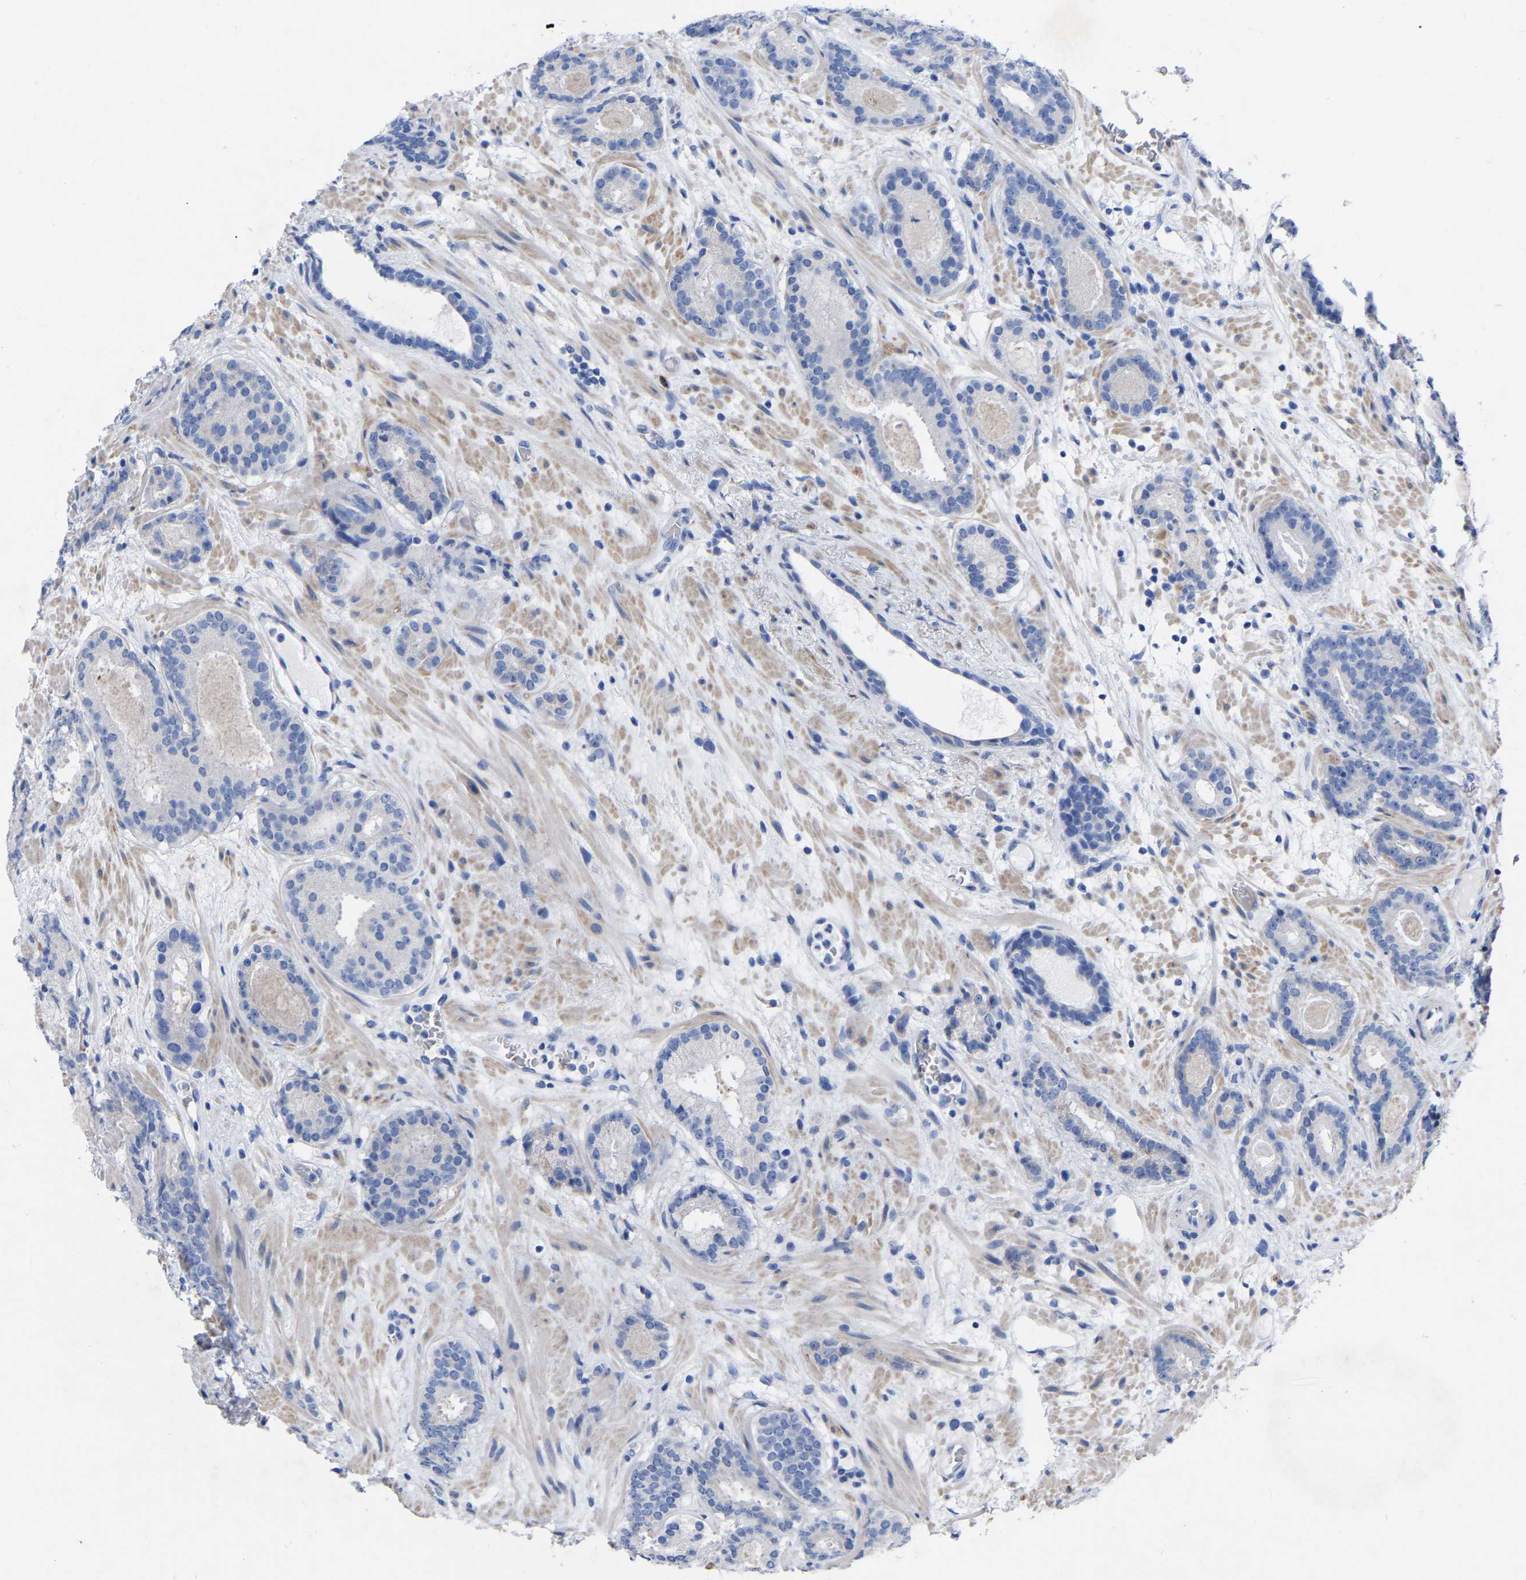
{"staining": {"intensity": "negative", "quantity": "none", "location": "none"}, "tissue": "prostate cancer", "cell_type": "Tumor cells", "image_type": "cancer", "snomed": [{"axis": "morphology", "description": "Adenocarcinoma, Low grade"}, {"axis": "topography", "description": "Prostate"}], "caption": "Tumor cells show no significant protein staining in low-grade adenocarcinoma (prostate).", "gene": "GDF3", "patient": {"sex": "male", "age": 69}}